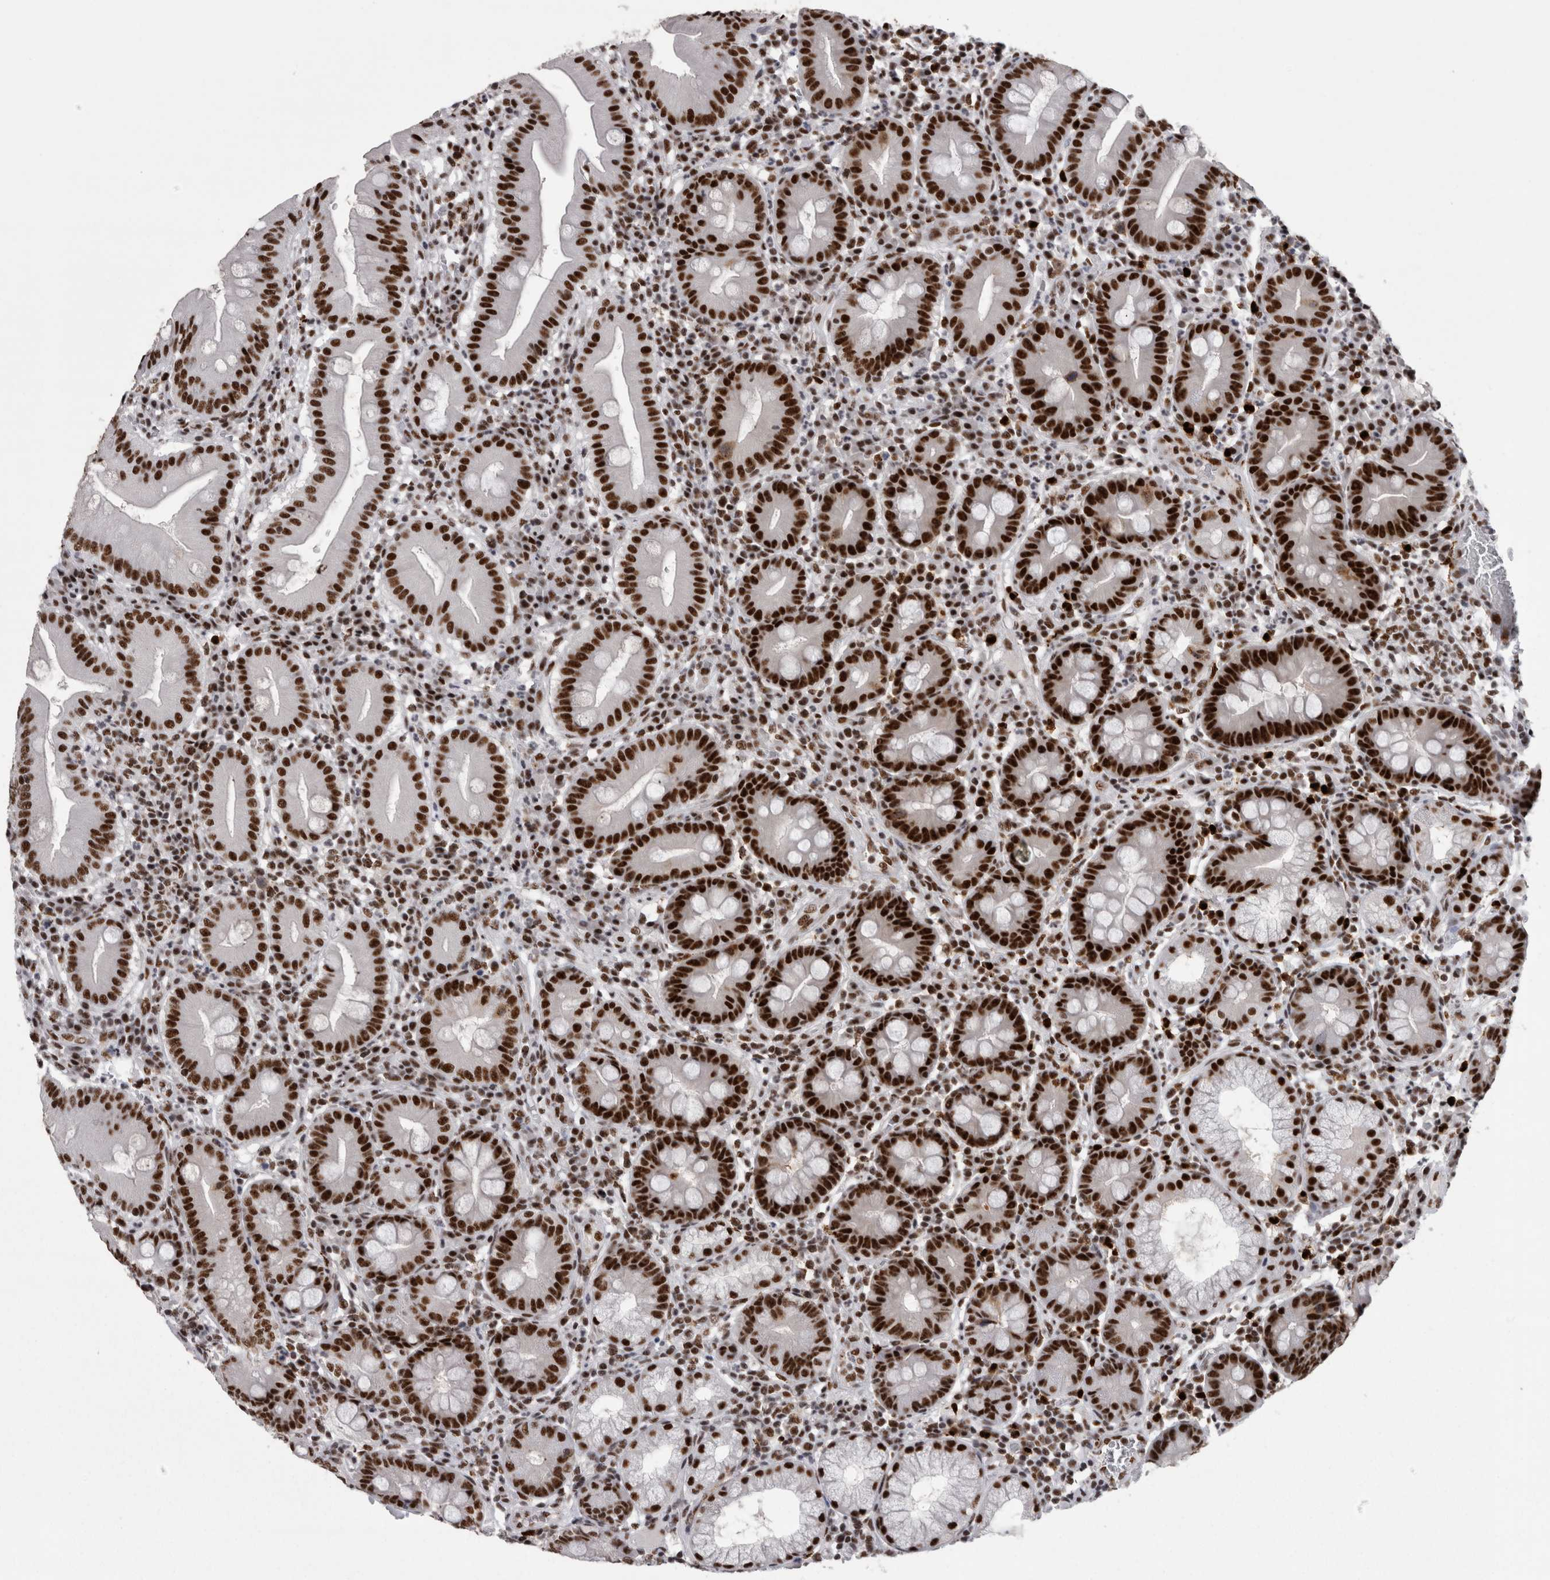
{"staining": {"intensity": "strong", "quantity": ">75%", "location": "nuclear"}, "tissue": "duodenum", "cell_type": "Glandular cells", "image_type": "normal", "snomed": [{"axis": "morphology", "description": "Normal tissue, NOS"}, {"axis": "topography", "description": "Duodenum"}], "caption": "Protein staining of benign duodenum reveals strong nuclear staining in approximately >75% of glandular cells.", "gene": "SNRNP40", "patient": {"sex": "male", "age": 50}}